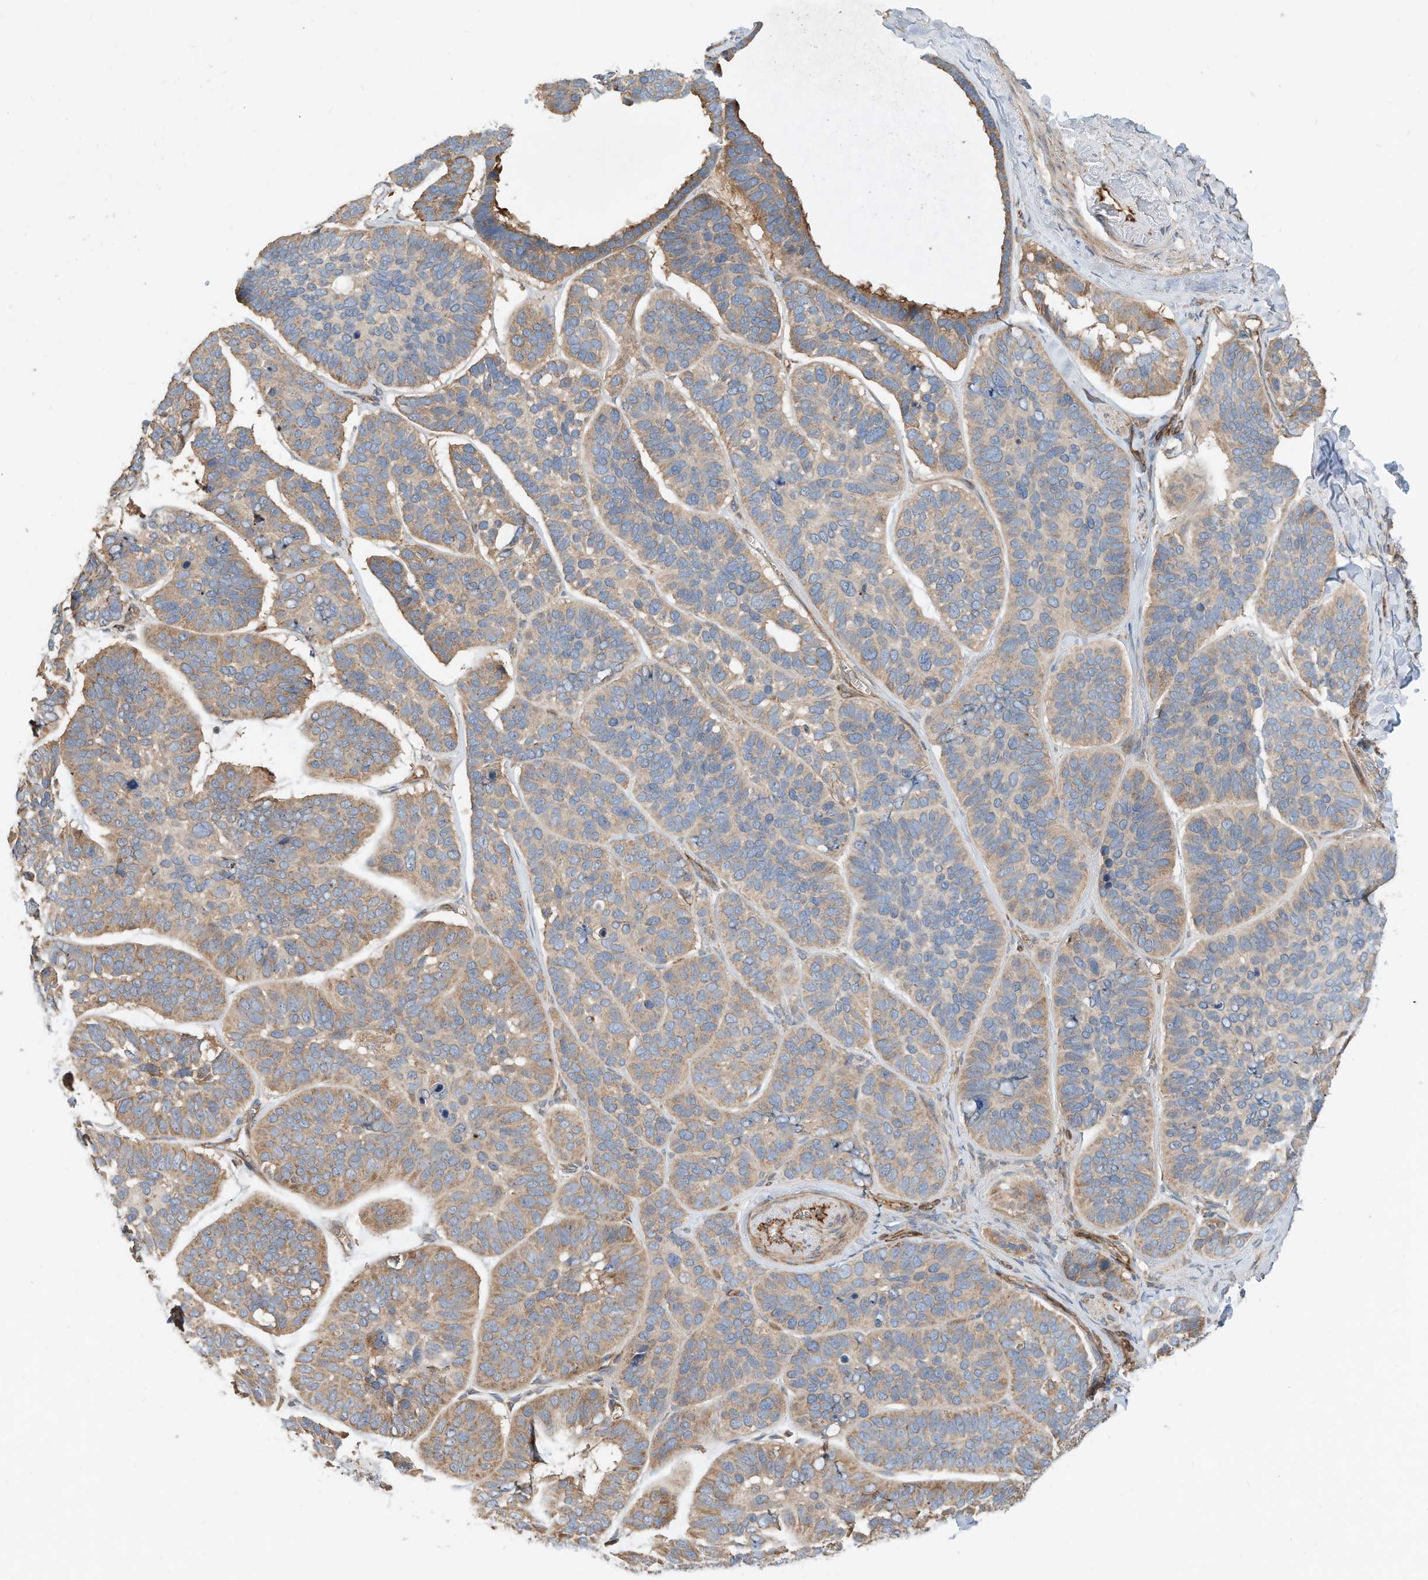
{"staining": {"intensity": "moderate", "quantity": ">75%", "location": "cytoplasmic/membranous"}, "tissue": "skin cancer", "cell_type": "Tumor cells", "image_type": "cancer", "snomed": [{"axis": "morphology", "description": "Basal cell carcinoma"}, {"axis": "topography", "description": "Skin"}], "caption": "Tumor cells show medium levels of moderate cytoplasmic/membranous positivity in approximately >75% of cells in basal cell carcinoma (skin).", "gene": "CPAMD8", "patient": {"sex": "male", "age": 62}}